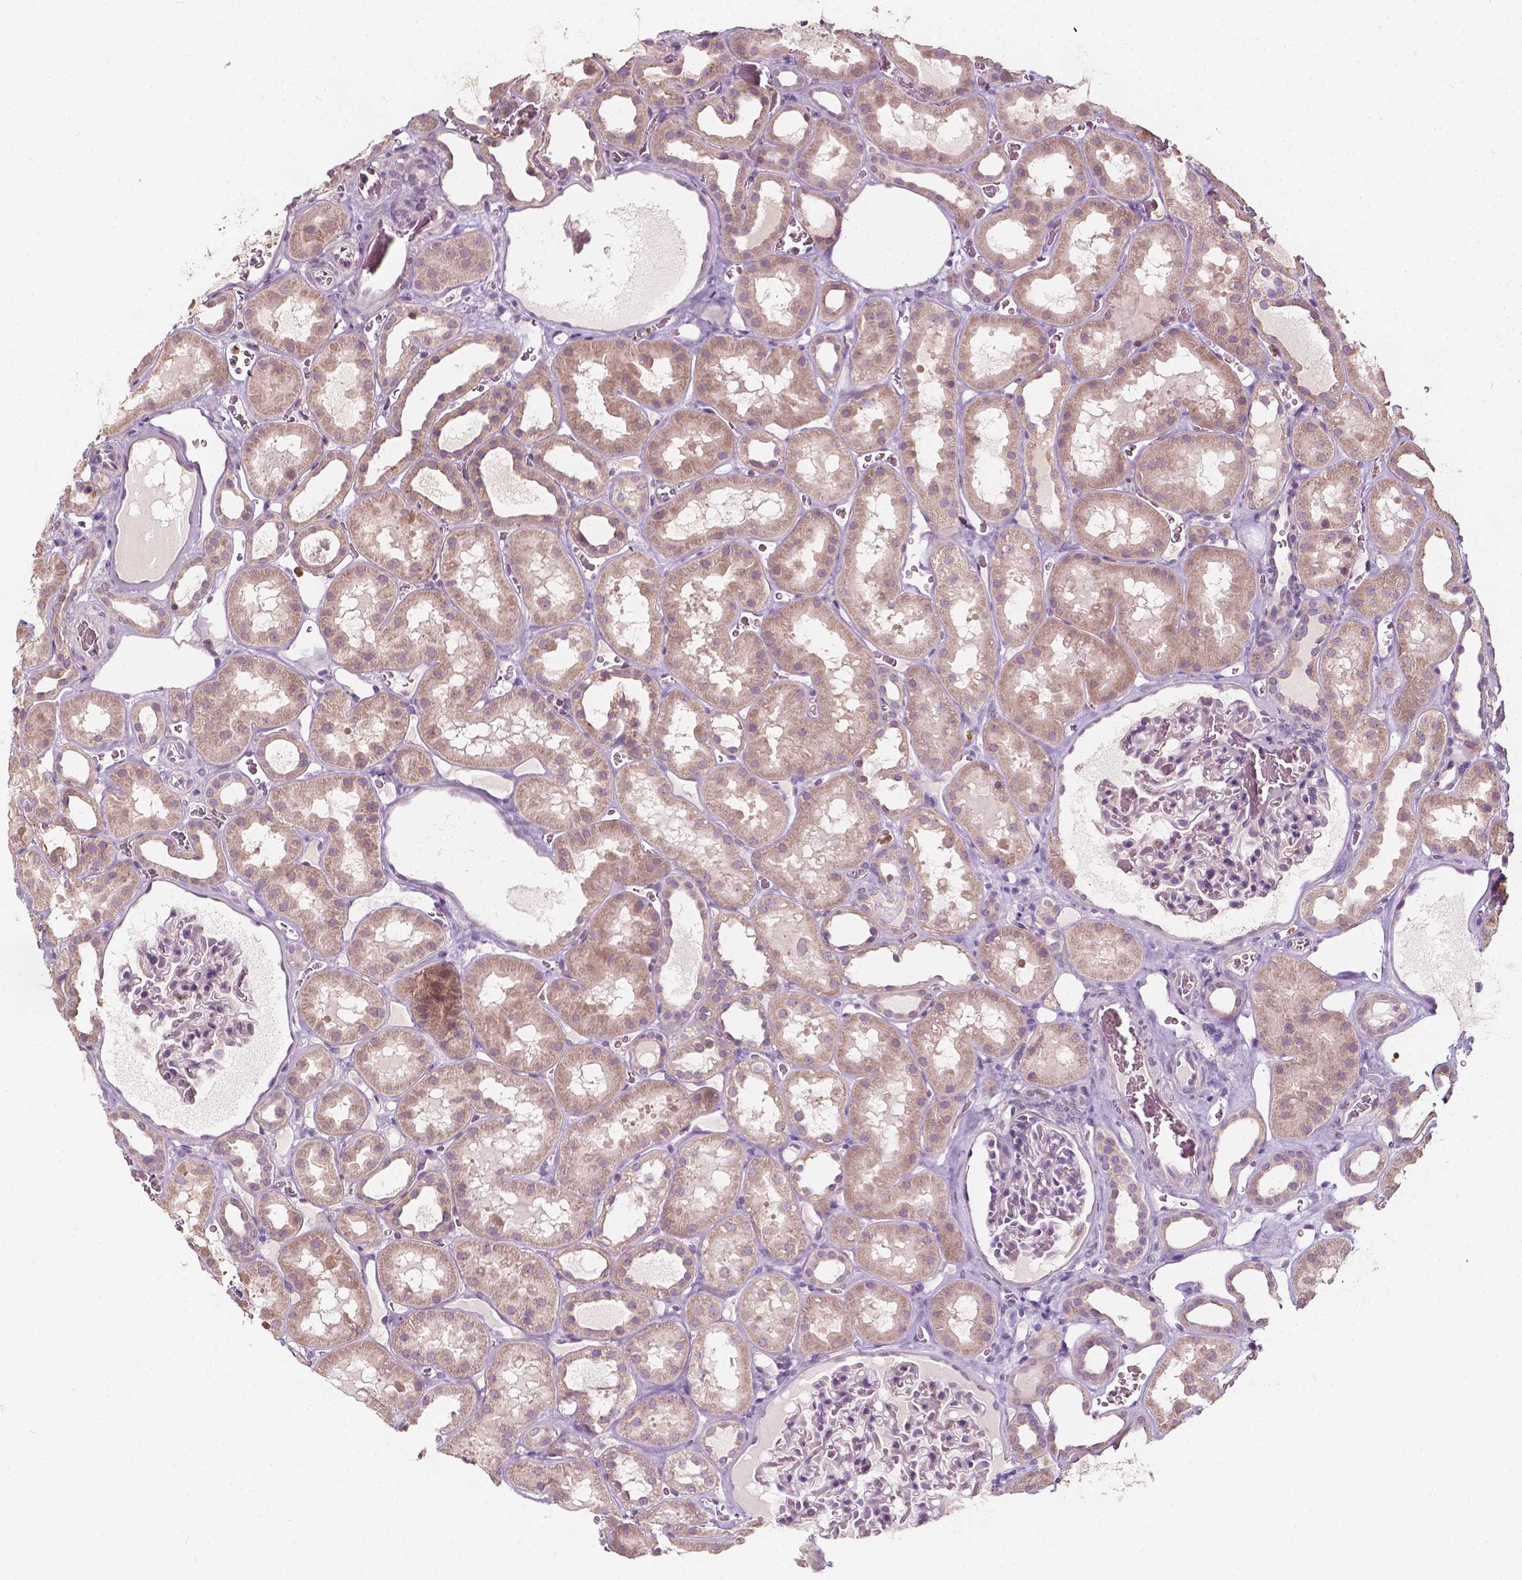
{"staining": {"intensity": "weak", "quantity": "<25%", "location": "cytoplasmic/membranous"}, "tissue": "kidney", "cell_type": "Cells in glomeruli", "image_type": "normal", "snomed": [{"axis": "morphology", "description": "Normal tissue, NOS"}, {"axis": "topography", "description": "Kidney"}], "caption": "The micrograph displays no significant expression in cells in glomeruli of kidney.", "gene": "NPC1L1", "patient": {"sex": "female", "age": 41}}